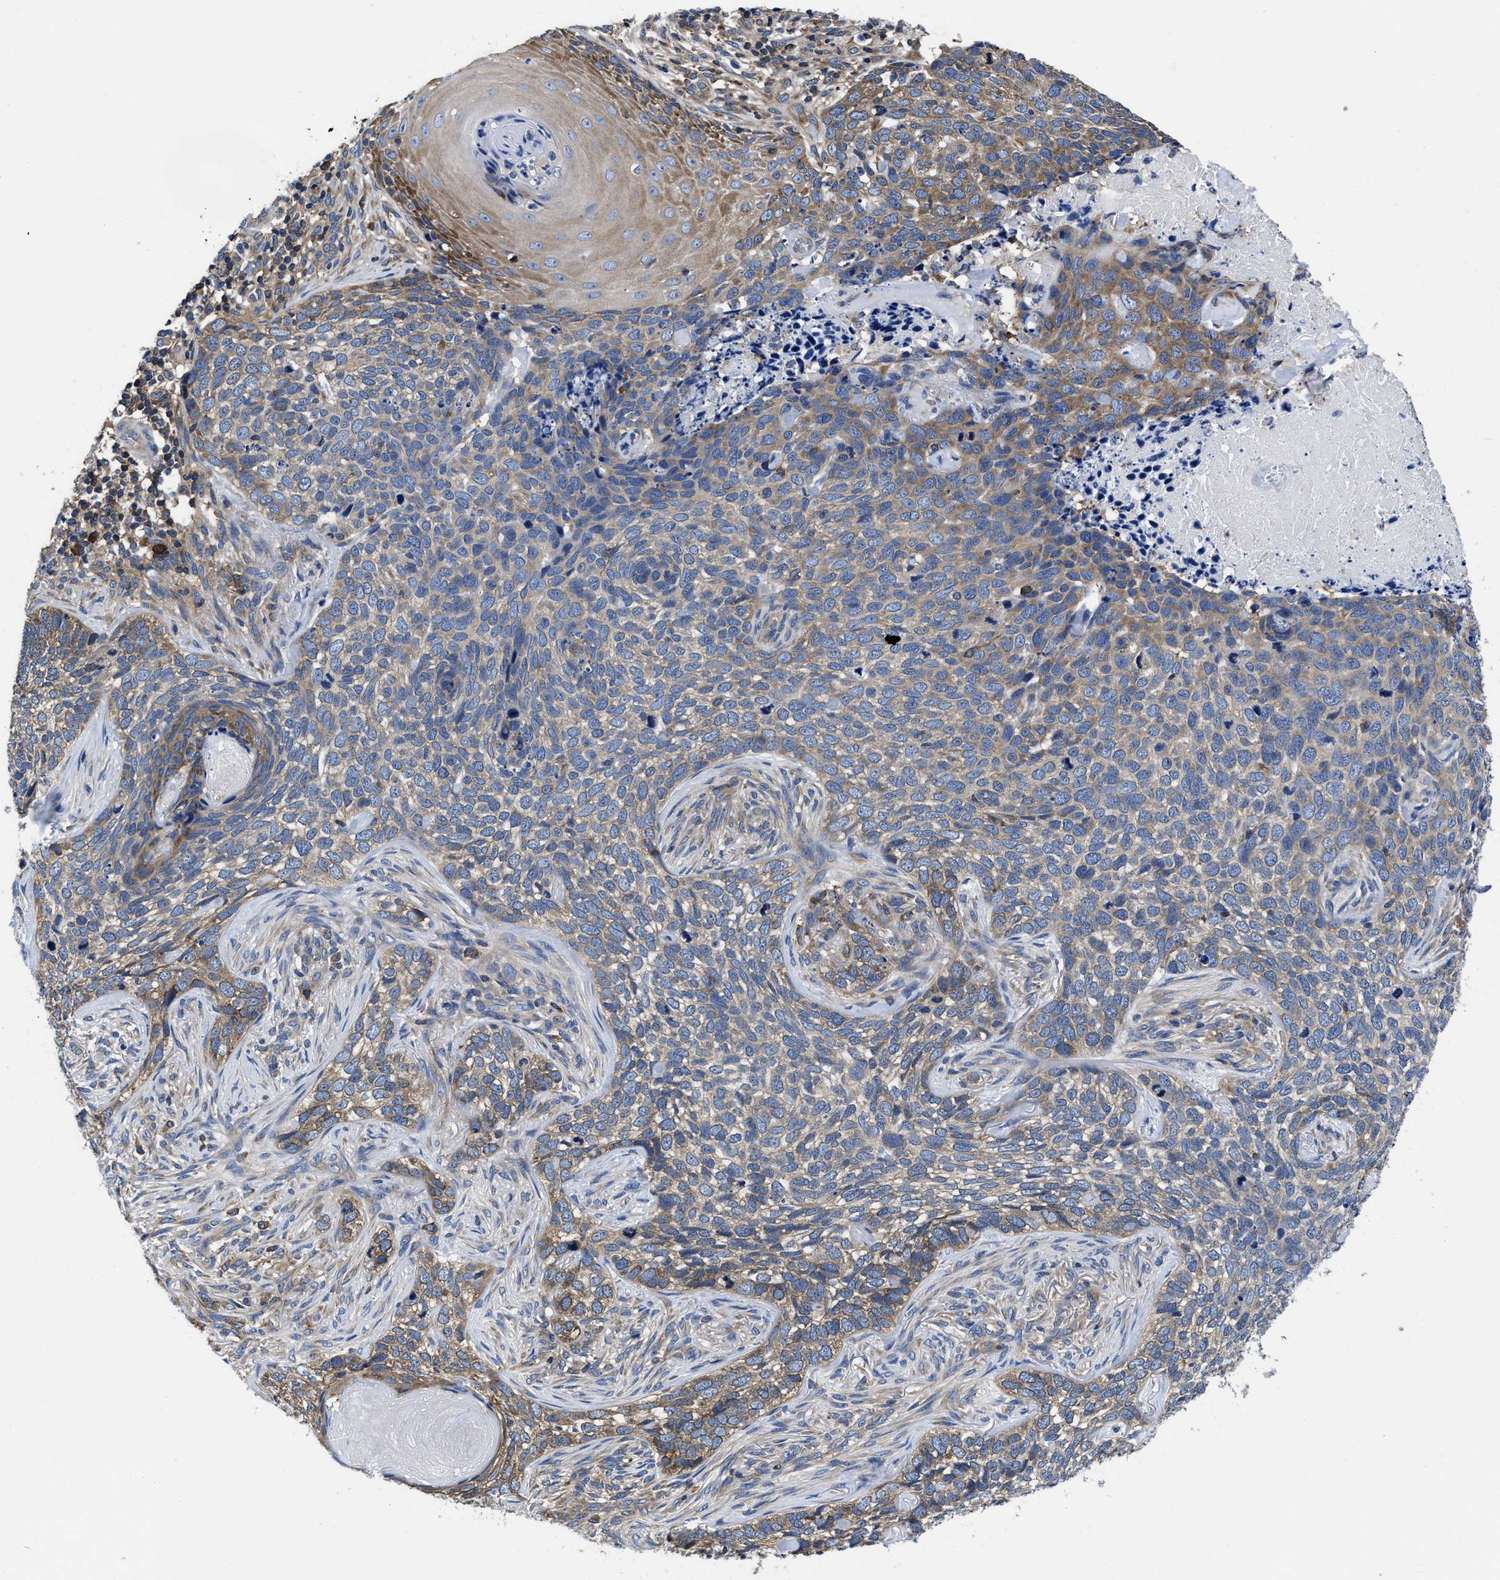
{"staining": {"intensity": "moderate", "quantity": ">75%", "location": "cytoplasmic/membranous"}, "tissue": "skin cancer", "cell_type": "Tumor cells", "image_type": "cancer", "snomed": [{"axis": "morphology", "description": "Basal cell carcinoma"}, {"axis": "topography", "description": "Skin"}], "caption": "A micrograph of skin basal cell carcinoma stained for a protein displays moderate cytoplasmic/membranous brown staining in tumor cells. Using DAB (3,3'-diaminobenzidine) (brown) and hematoxylin (blue) stains, captured at high magnification using brightfield microscopy.", "gene": "YARS1", "patient": {"sex": "female", "age": 64}}